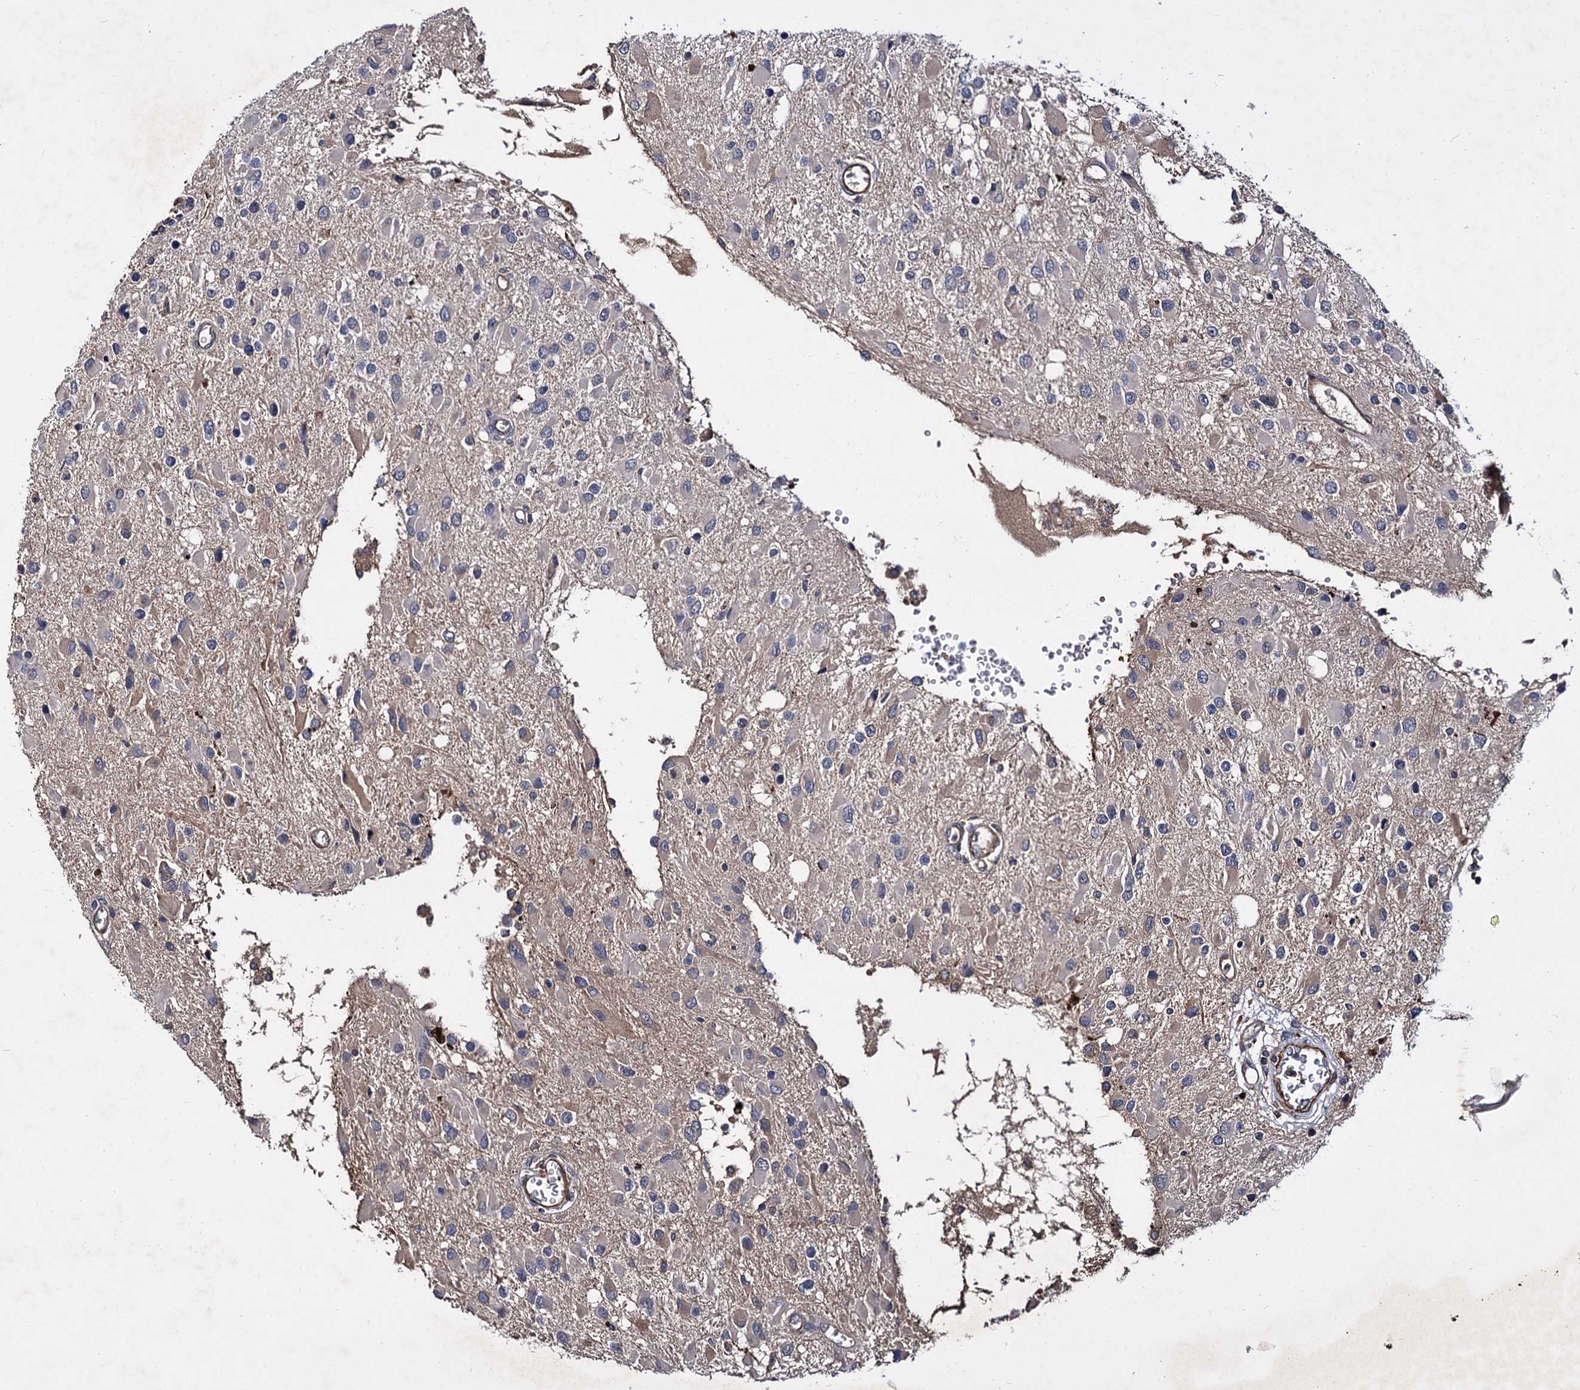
{"staining": {"intensity": "negative", "quantity": "none", "location": "none"}, "tissue": "glioma", "cell_type": "Tumor cells", "image_type": "cancer", "snomed": [{"axis": "morphology", "description": "Glioma, malignant, High grade"}, {"axis": "topography", "description": "Brain"}], "caption": "IHC micrograph of neoplastic tissue: human glioma stained with DAB exhibits no significant protein staining in tumor cells.", "gene": "ISM2", "patient": {"sex": "male", "age": 53}}